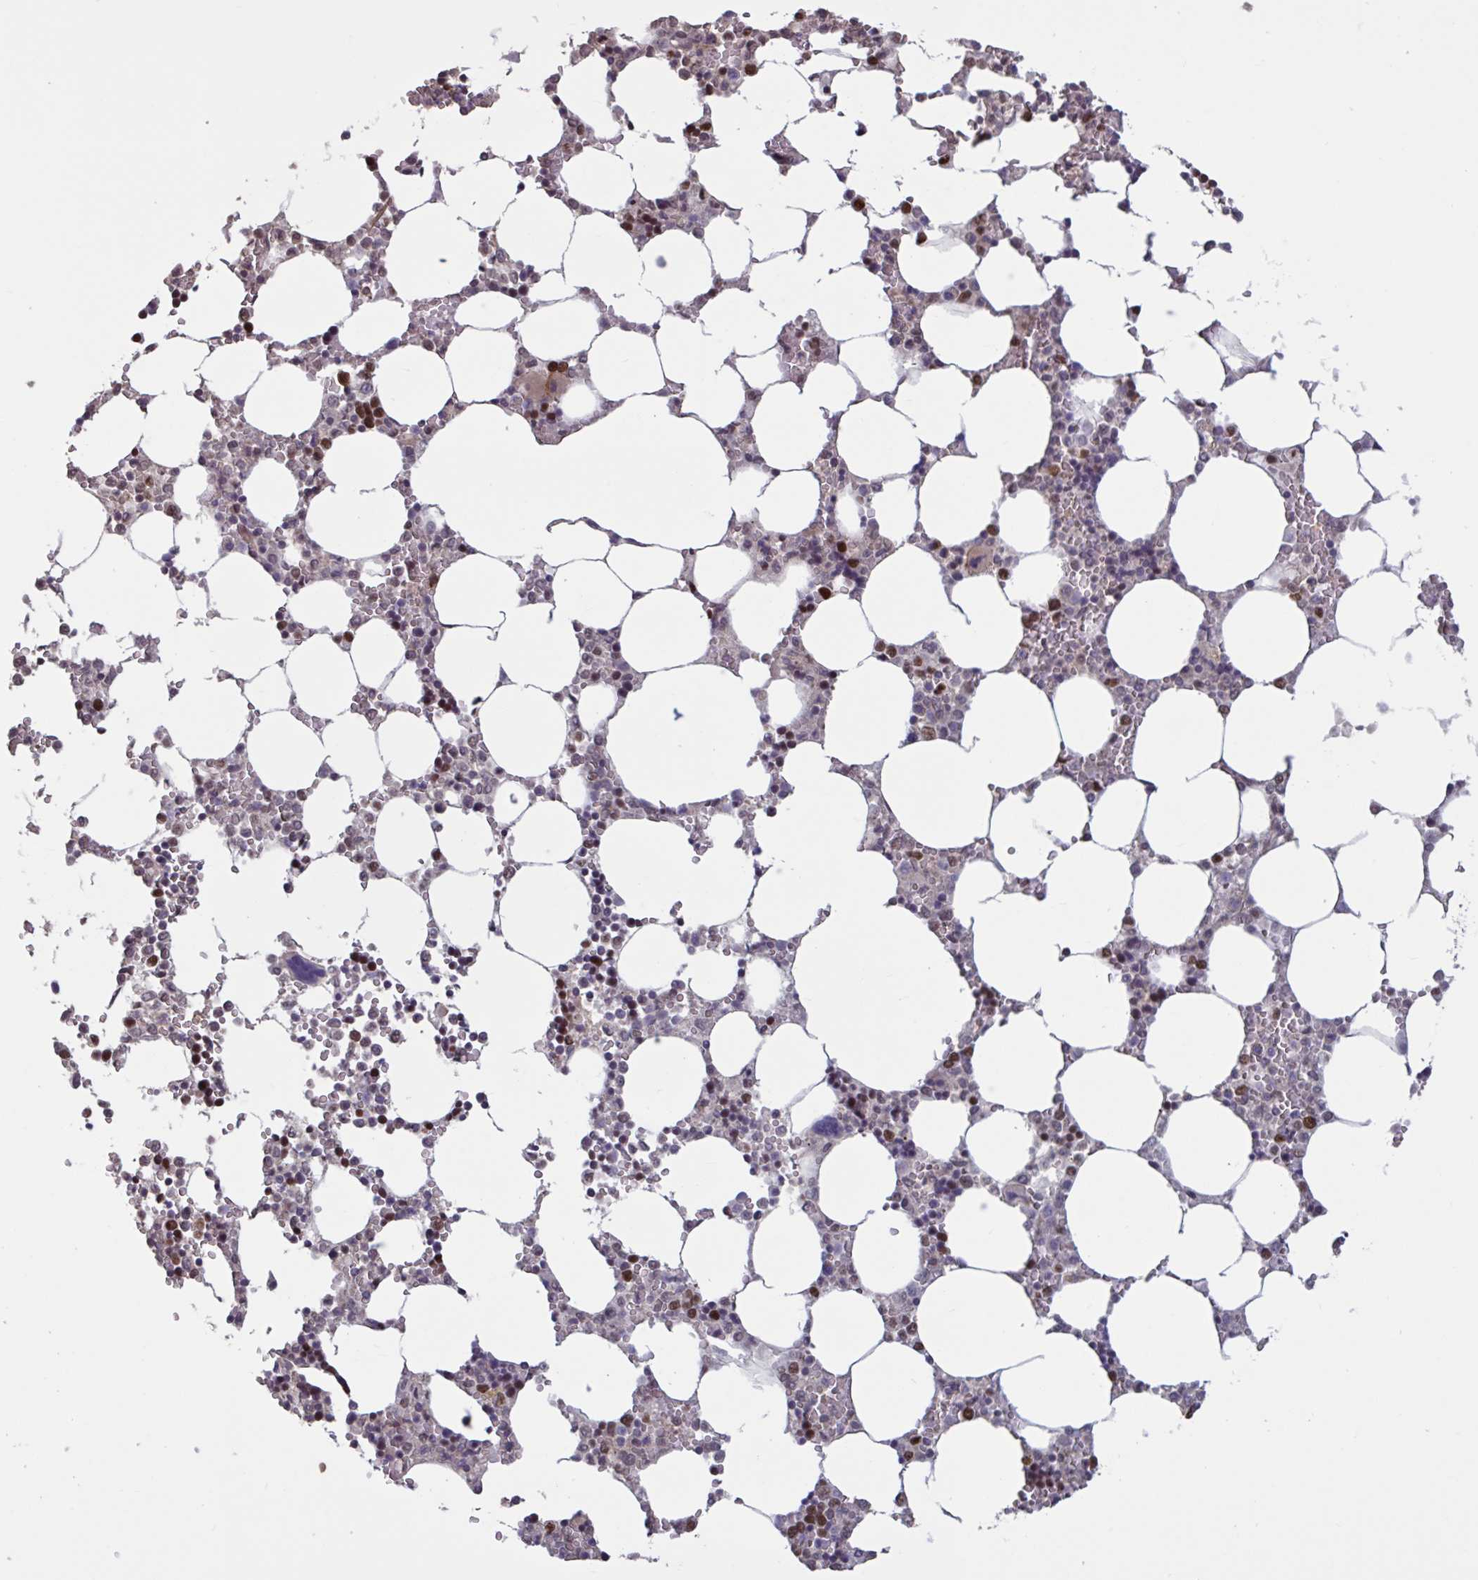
{"staining": {"intensity": "moderate", "quantity": "25%-75%", "location": "nuclear"}, "tissue": "bone marrow", "cell_type": "Hematopoietic cells", "image_type": "normal", "snomed": [{"axis": "morphology", "description": "Normal tissue, NOS"}, {"axis": "topography", "description": "Bone marrow"}], "caption": "IHC image of normal bone marrow stained for a protein (brown), which demonstrates medium levels of moderate nuclear positivity in approximately 25%-75% of hematopoietic cells.", "gene": "IPO5", "patient": {"sex": "male", "age": 64}}